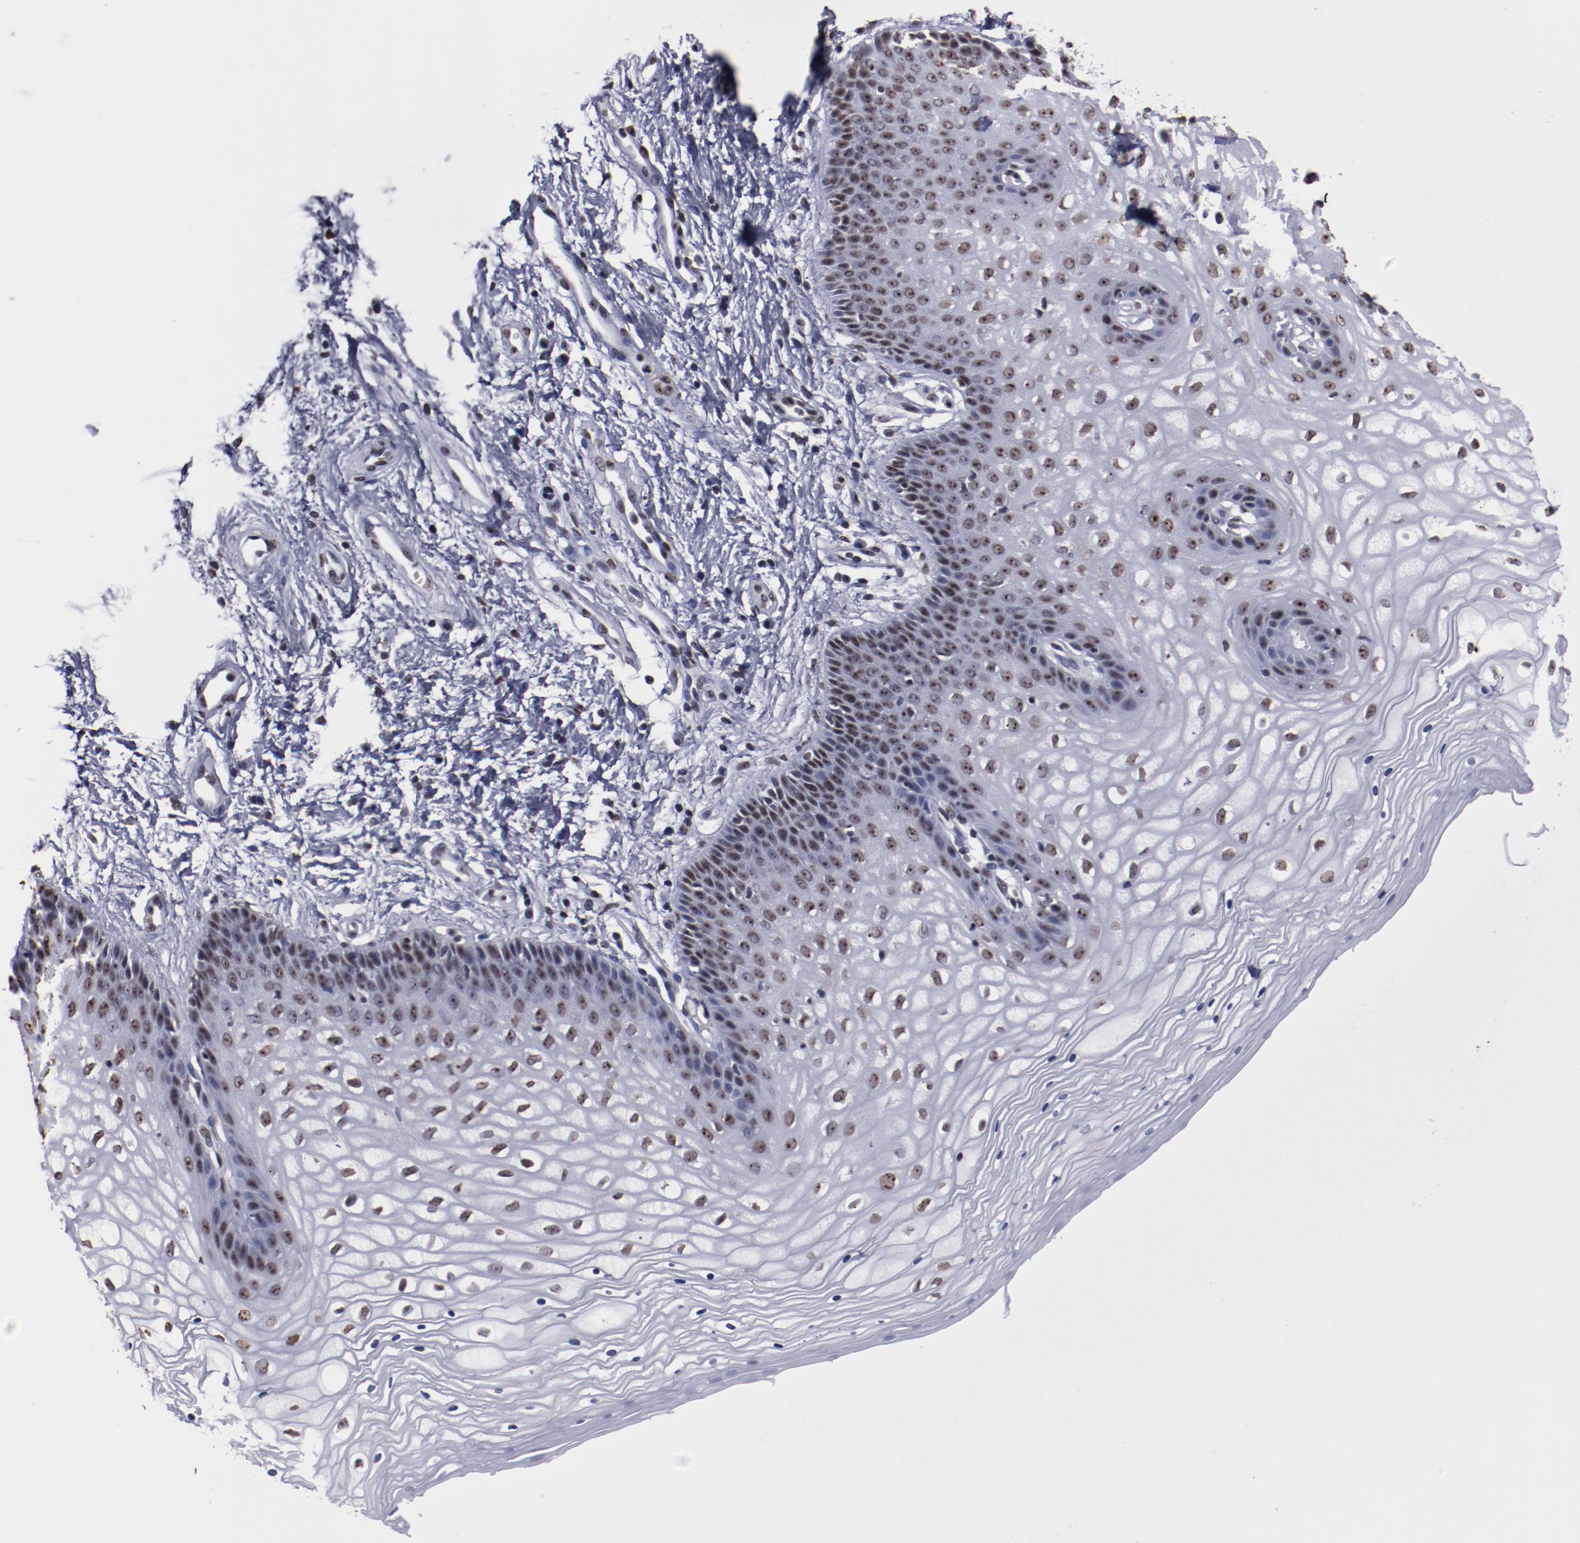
{"staining": {"intensity": "moderate", "quantity": "25%-75%", "location": "nuclear"}, "tissue": "vagina", "cell_type": "Squamous epithelial cells", "image_type": "normal", "snomed": [{"axis": "morphology", "description": "Normal tissue, NOS"}, {"axis": "topography", "description": "Vagina"}], "caption": "Human vagina stained with a brown dye shows moderate nuclear positive positivity in about 25%-75% of squamous epithelial cells.", "gene": "HNRNPA1L3", "patient": {"sex": "female", "age": 34}}